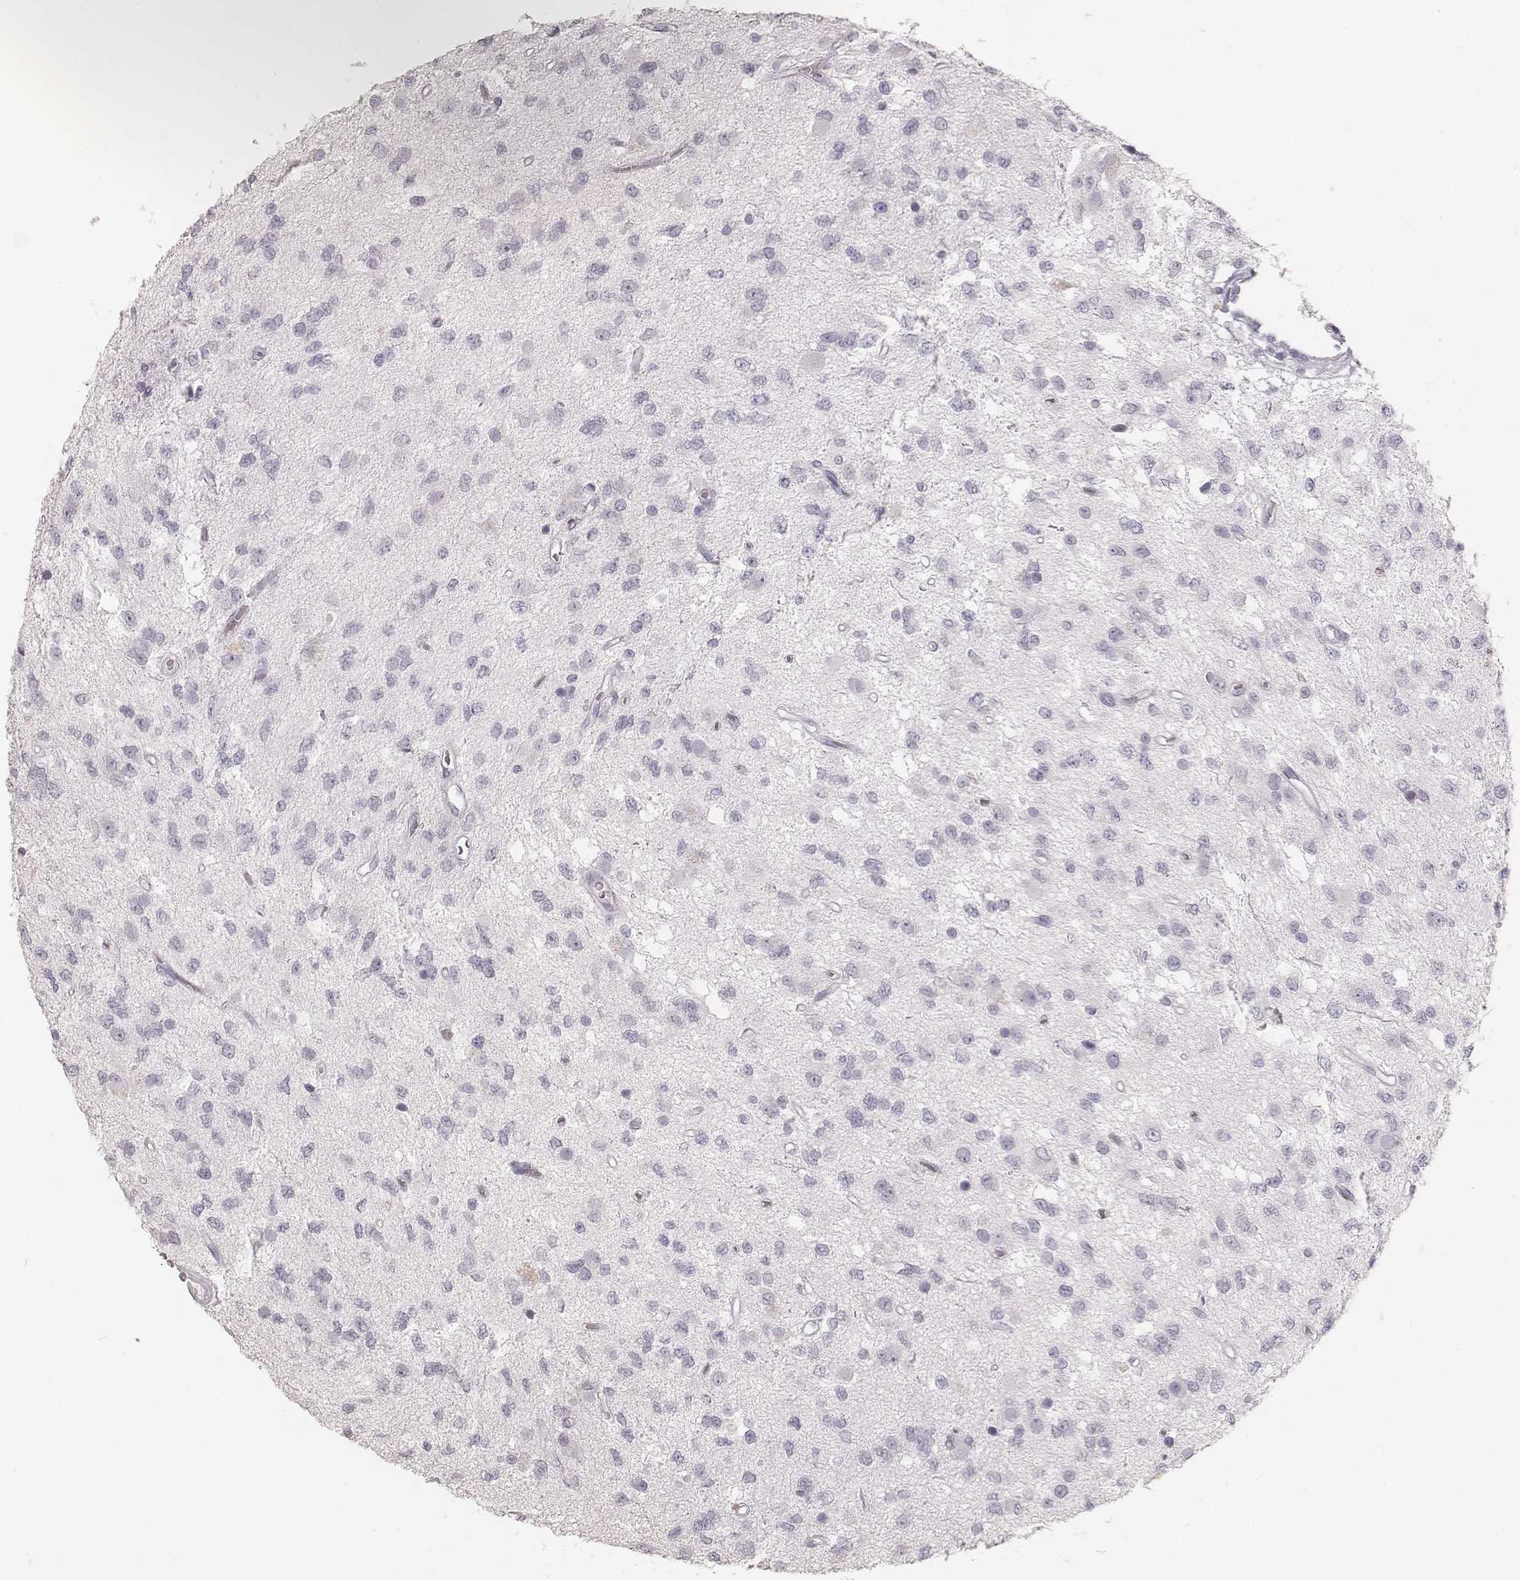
{"staining": {"intensity": "negative", "quantity": "none", "location": "none"}, "tissue": "glioma", "cell_type": "Tumor cells", "image_type": "cancer", "snomed": [{"axis": "morphology", "description": "Glioma, malignant, Low grade"}, {"axis": "topography", "description": "Brain"}], "caption": "A micrograph of human malignant low-grade glioma is negative for staining in tumor cells.", "gene": "KRT34", "patient": {"sex": "female", "age": 45}}